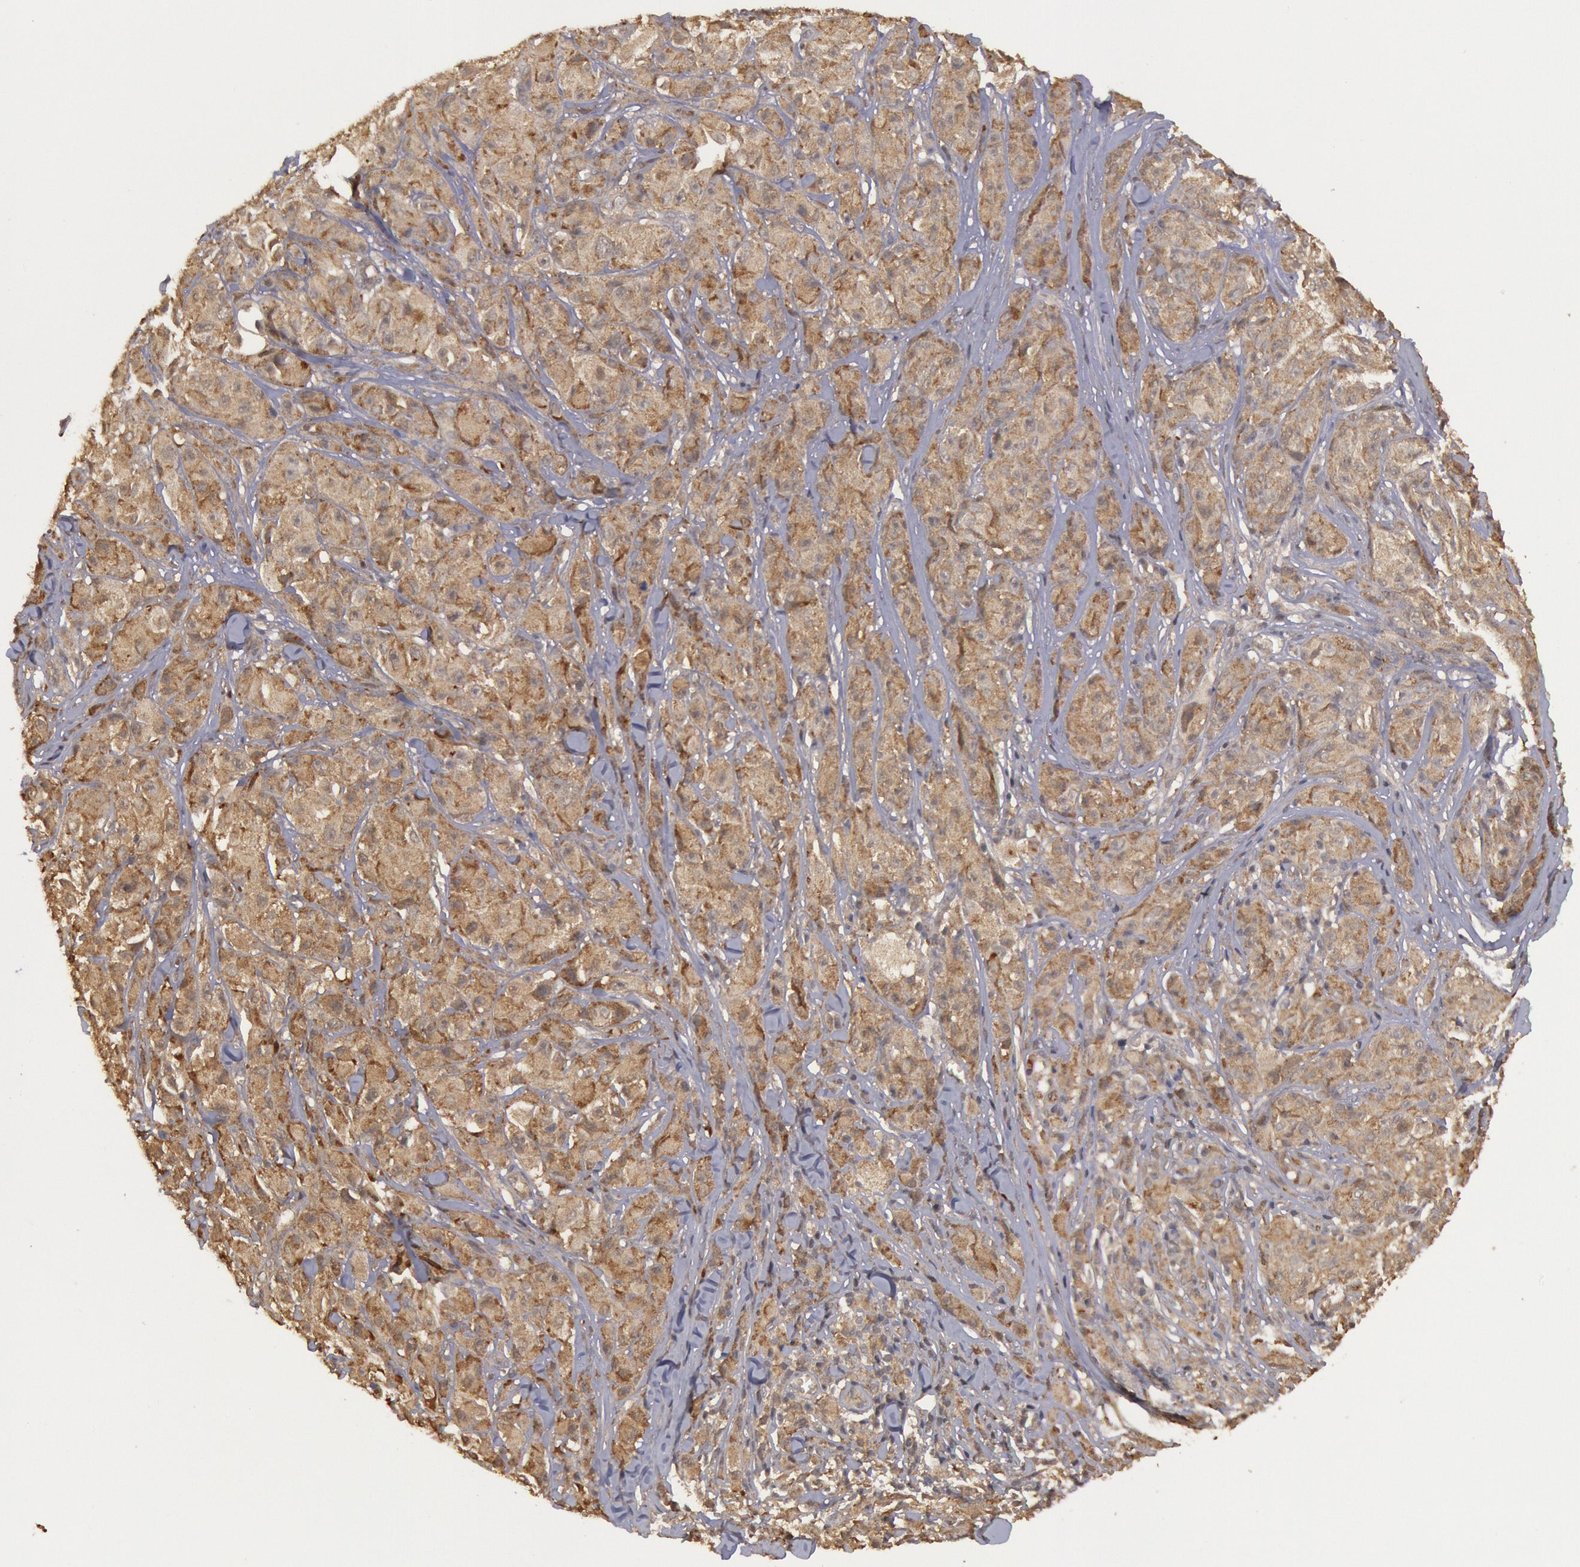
{"staining": {"intensity": "moderate", "quantity": ">75%", "location": "cytoplasmic/membranous"}, "tissue": "melanoma", "cell_type": "Tumor cells", "image_type": "cancer", "snomed": [{"axis": "morphology", "description": "Malignant melanoma, NOS"}, {"axis": "topography", "description": "Skin"}], "caption": "Immunohistochemistry (IHC) photomicrograph of melanoma stained for a protein (brown), which exhibits medium levels of moderate cytoplasmic/membranous staining in about >75% of tumor cells.", "gene": "USP14", "patient": {"sex": "male", "age": 56}}